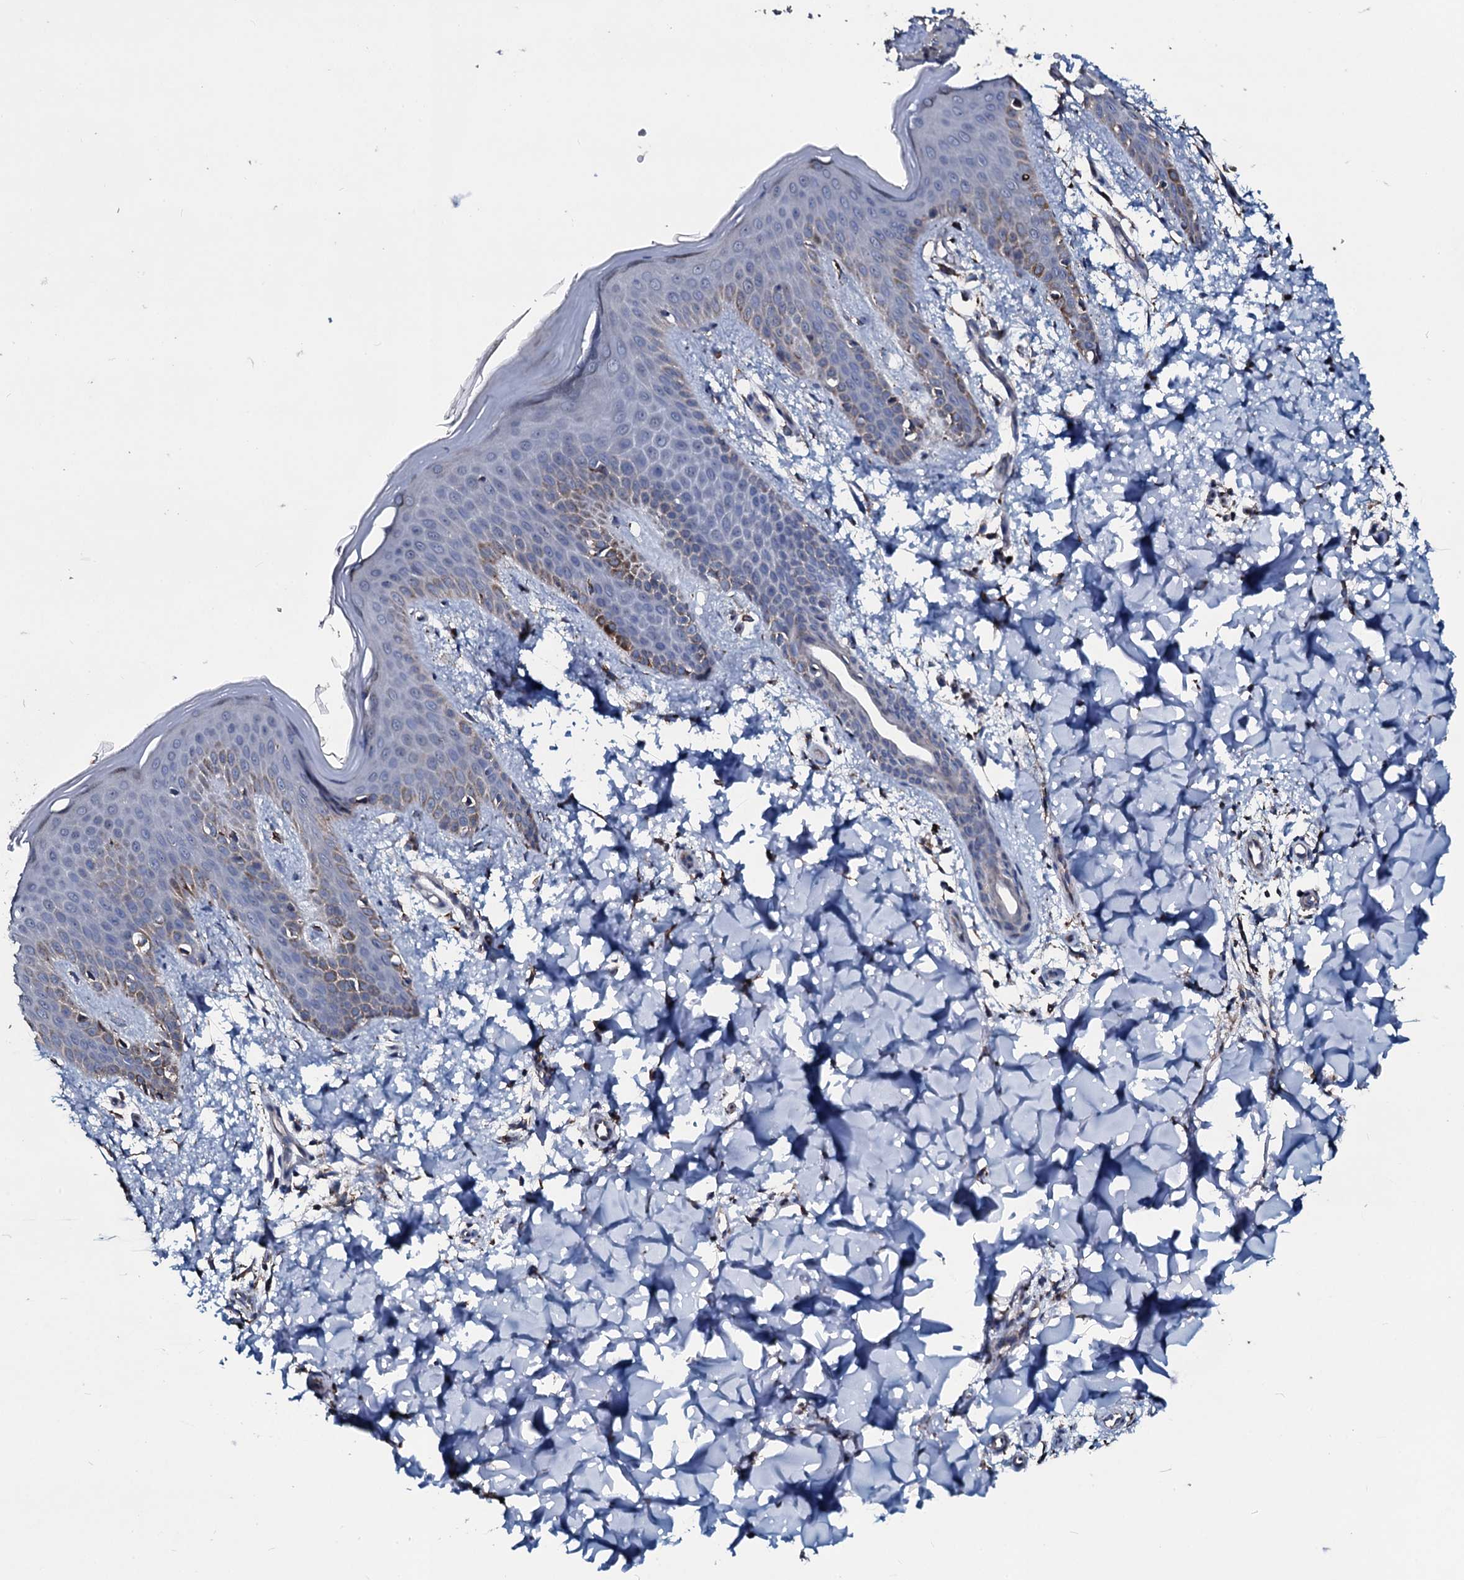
{"staining": {"intensity": "moderate", "quantity": ">75%", "location": "cytoplasmic/membranous"}, "tissue": "skin", "cell_type": "Fibroblasts", "image_type": "normal", "snomed": [{"axis": "morphology", "description": "Normal tissue, NOS"}, {"axis": "topography", "description": "Skin"}], "caption": "A high-resolution image shows IHC staining of benign skin, which shows moderate cytoplasmic/membranous staining in about >75% of fibroblasts.", "gene": "DYNC2I2", "patient": {"sex": "male", "age": 36}}